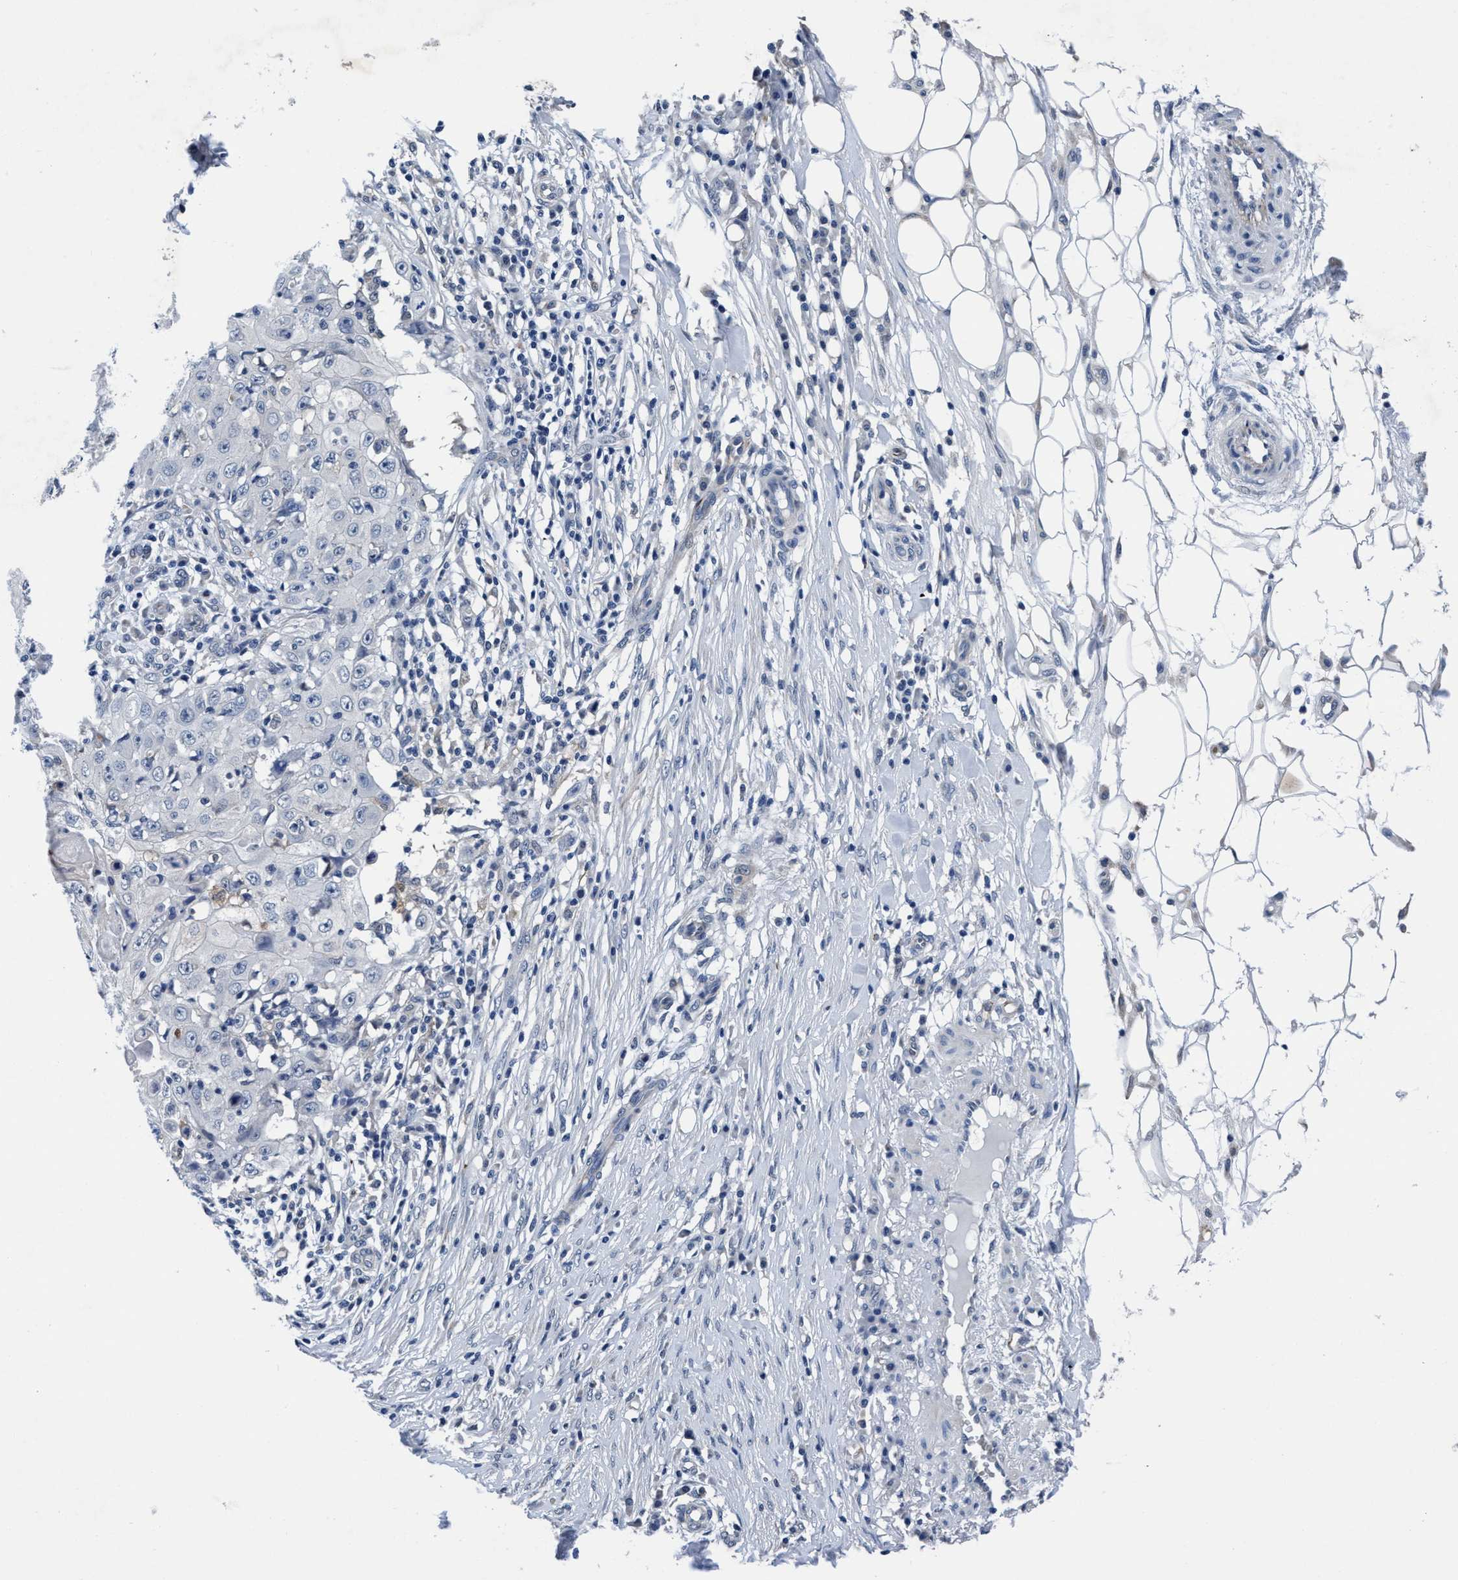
{"staining": {"intensity": "negative", "quantity": "none", "location": "none"}, "tissue": "skin cancer", "cell_type": "Tumor cells", "image_type": "cancer", "snomed": [{"axis": "morphology", "description": "Squamous cell carcinoma, NOS"}, {"axis": "topography", "description": "Skin"}], "caption": "Image shows no significant protein expression in tumor cells of squamous cell carcinoma (skin).", "gene": "TMEM94", "patient": {"sex": "male", "age": 86}}